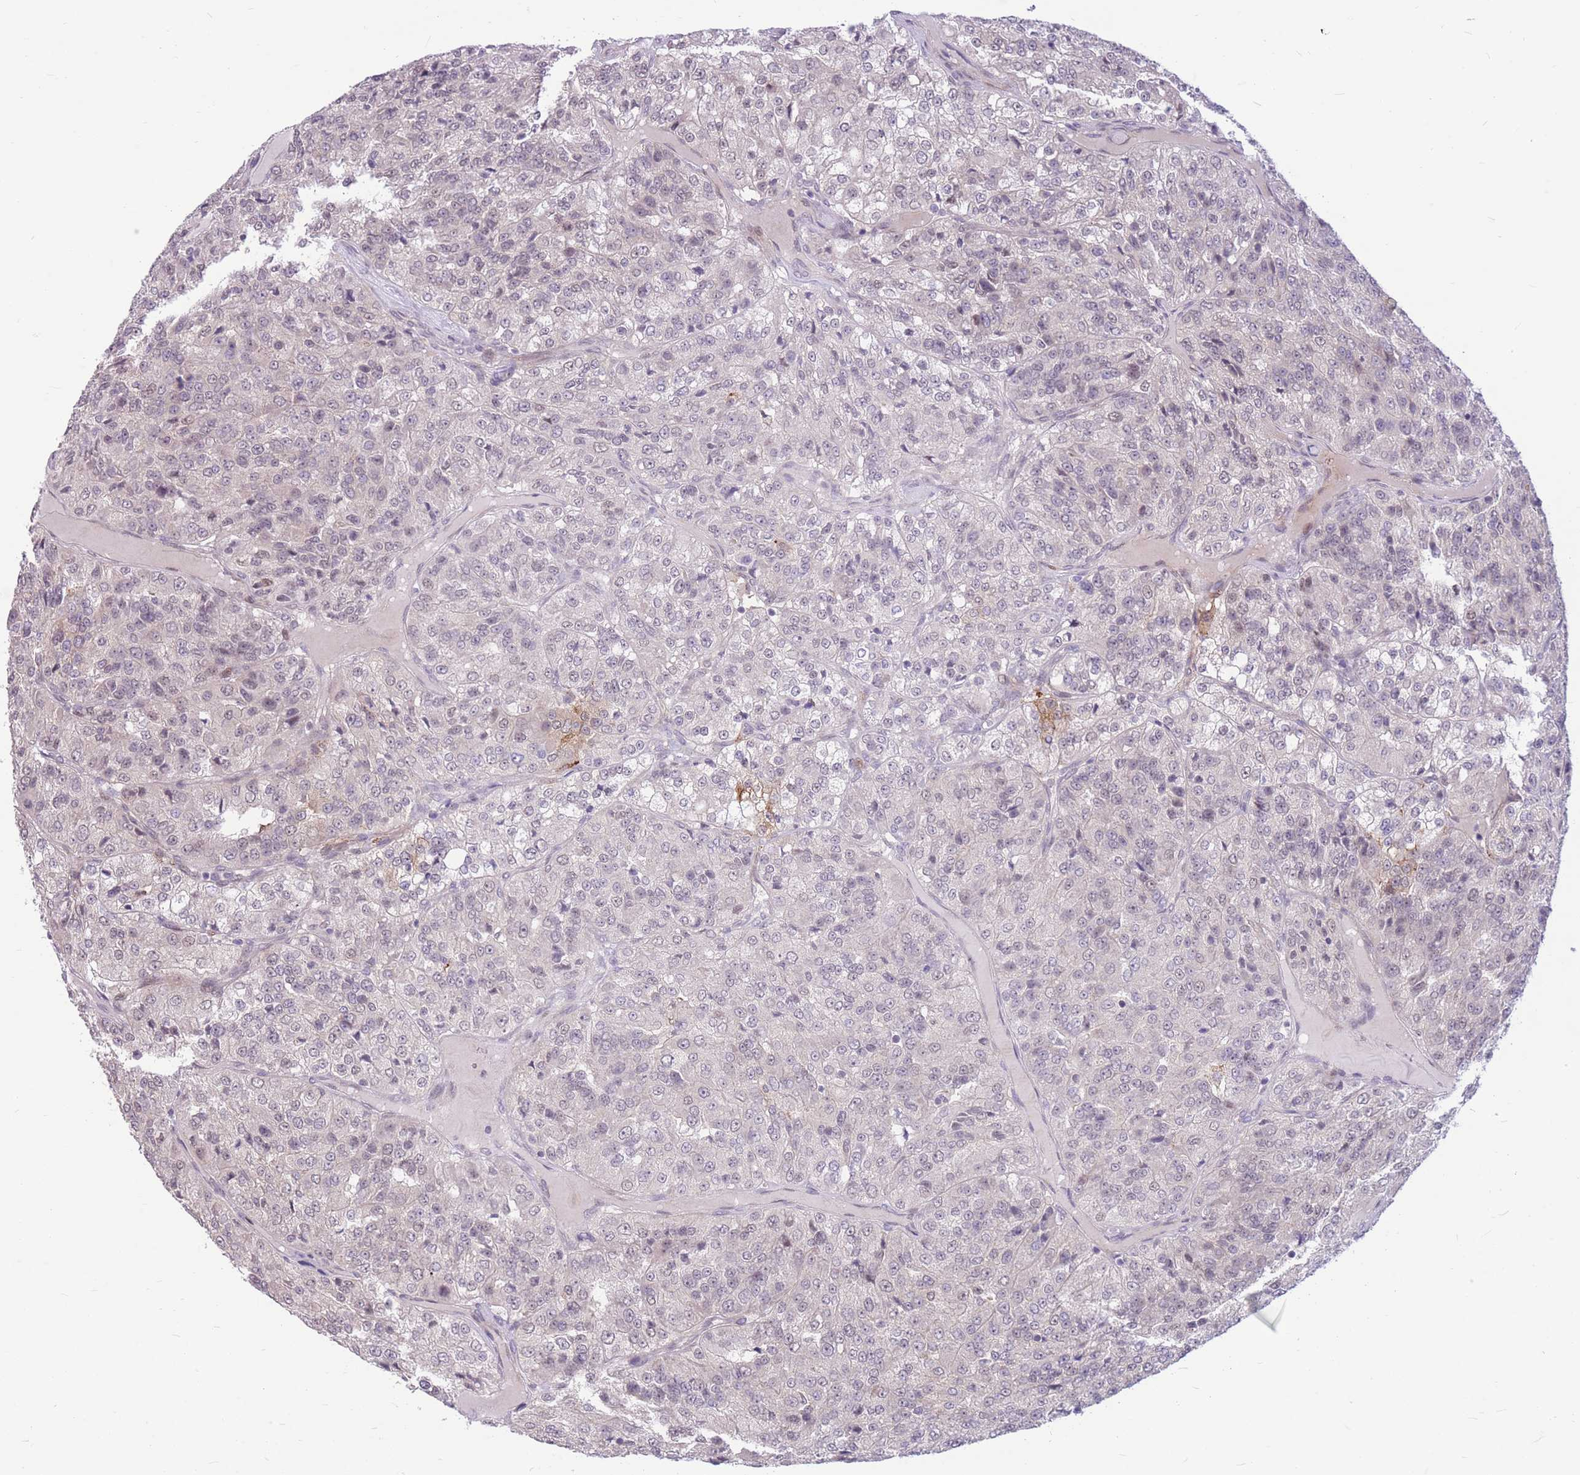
{"staining": {"intensity": "weak", "quantity": "25%-75%", "location": "cytoplasmic/membranous"}, "tissue": "renal cancer", "cell_type": "Tumor cells", "image_type": "cancer", "snomed": [{"axis": "morphology", "description": "Adenocarcinoma, NOS"}, {"axis": "topography", "description": "Kidney"}], "caption": "High-magnification brightfield microscopy of renal cancer (adenocarcinoma) stained with DAB (3,3'-diaminobenzidine) (brown) and counterstained with hematoxylin (blue). tumor cells exhibit weak cytoplasmic/membranous staining is appreciated in about25%-75% of cells.", "gene": "TCF20", "patient": {"sex": "female", "age": 63}}